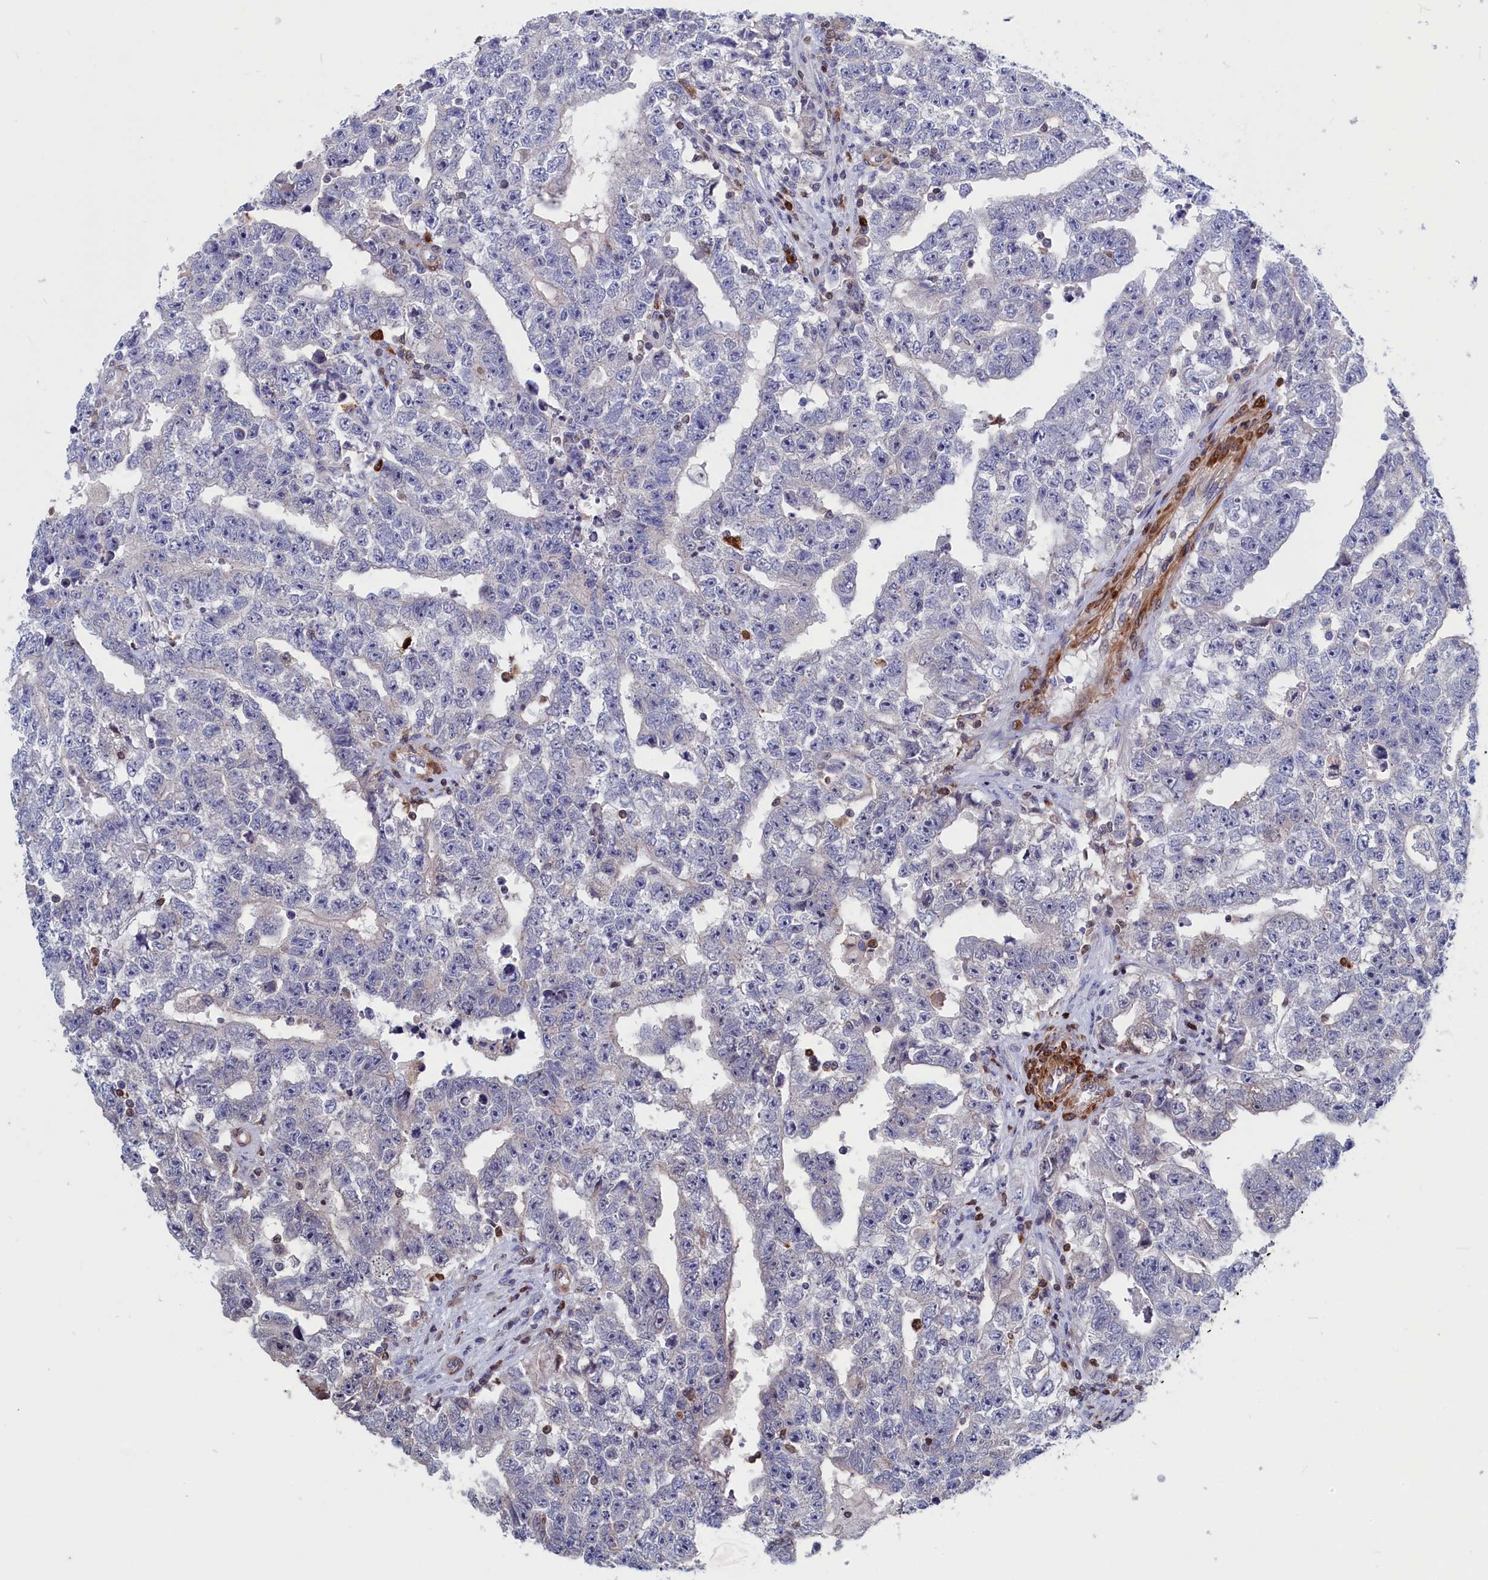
{"staining": {"intensity": "negative", "quantity": "none", "location": "none"}, "tissue": "testis cancer", "cell_type": "Tumor cells", "image_type": "cancer", "snomed": [{"axis": "morphology", "description": "Carcinoma, Embryonal, NOS"}, {"axis": "topography", "description": "Testis"}], "caption": "A histopathology image of testis cancer (embryonal carcinoma) stained for a protein displays no brown staining in tumor cells. The staining is performed using DAB (3,3'-diaminobenzidine) brown chromogen with nuclei counter-stained in using hematoxylin.", "gene": "CRIP1", "patient": {"sex": "male", "age": 25}}